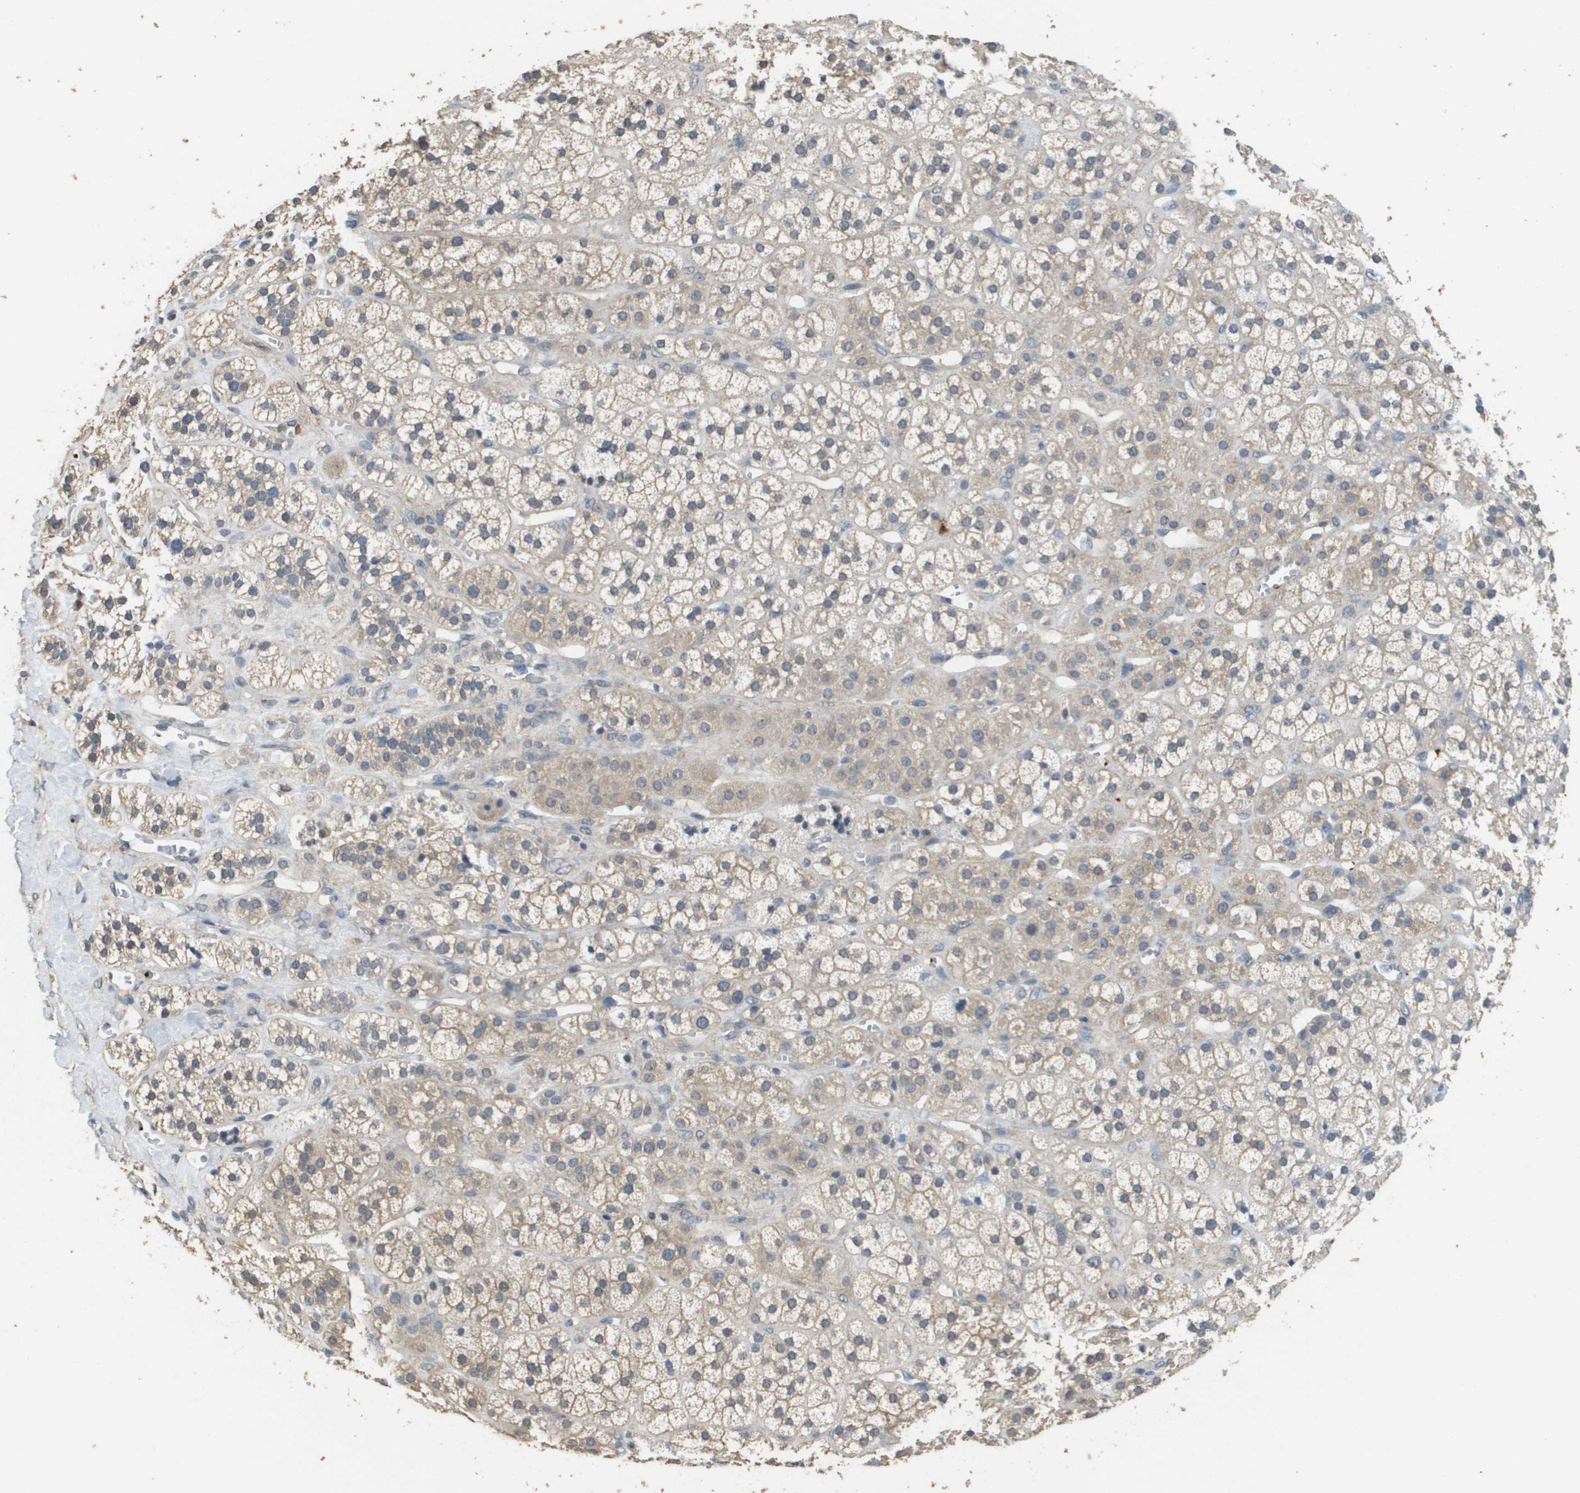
{"staining": {"intensity": "weak", "quantity": "25%-75%", "location": "cytoplasmic/membranous"}, "tissue": "adrenal gland", "cell_type": "Glandular cells", "image_type": "normal", "snomed": [{"axis": "morphology", "description": "Normal tissue, NOS"}, {"axis": "topography", "description": "Adrenal gland"}], "caption": "Glandular cells exhibit low levels of weak cytoplasmic/membranous positivity in about 25%-75% of cells in unremarkable adrenal gland.", "gene": "RAB27B", "patient": {"sex": "male", "age": 56}}